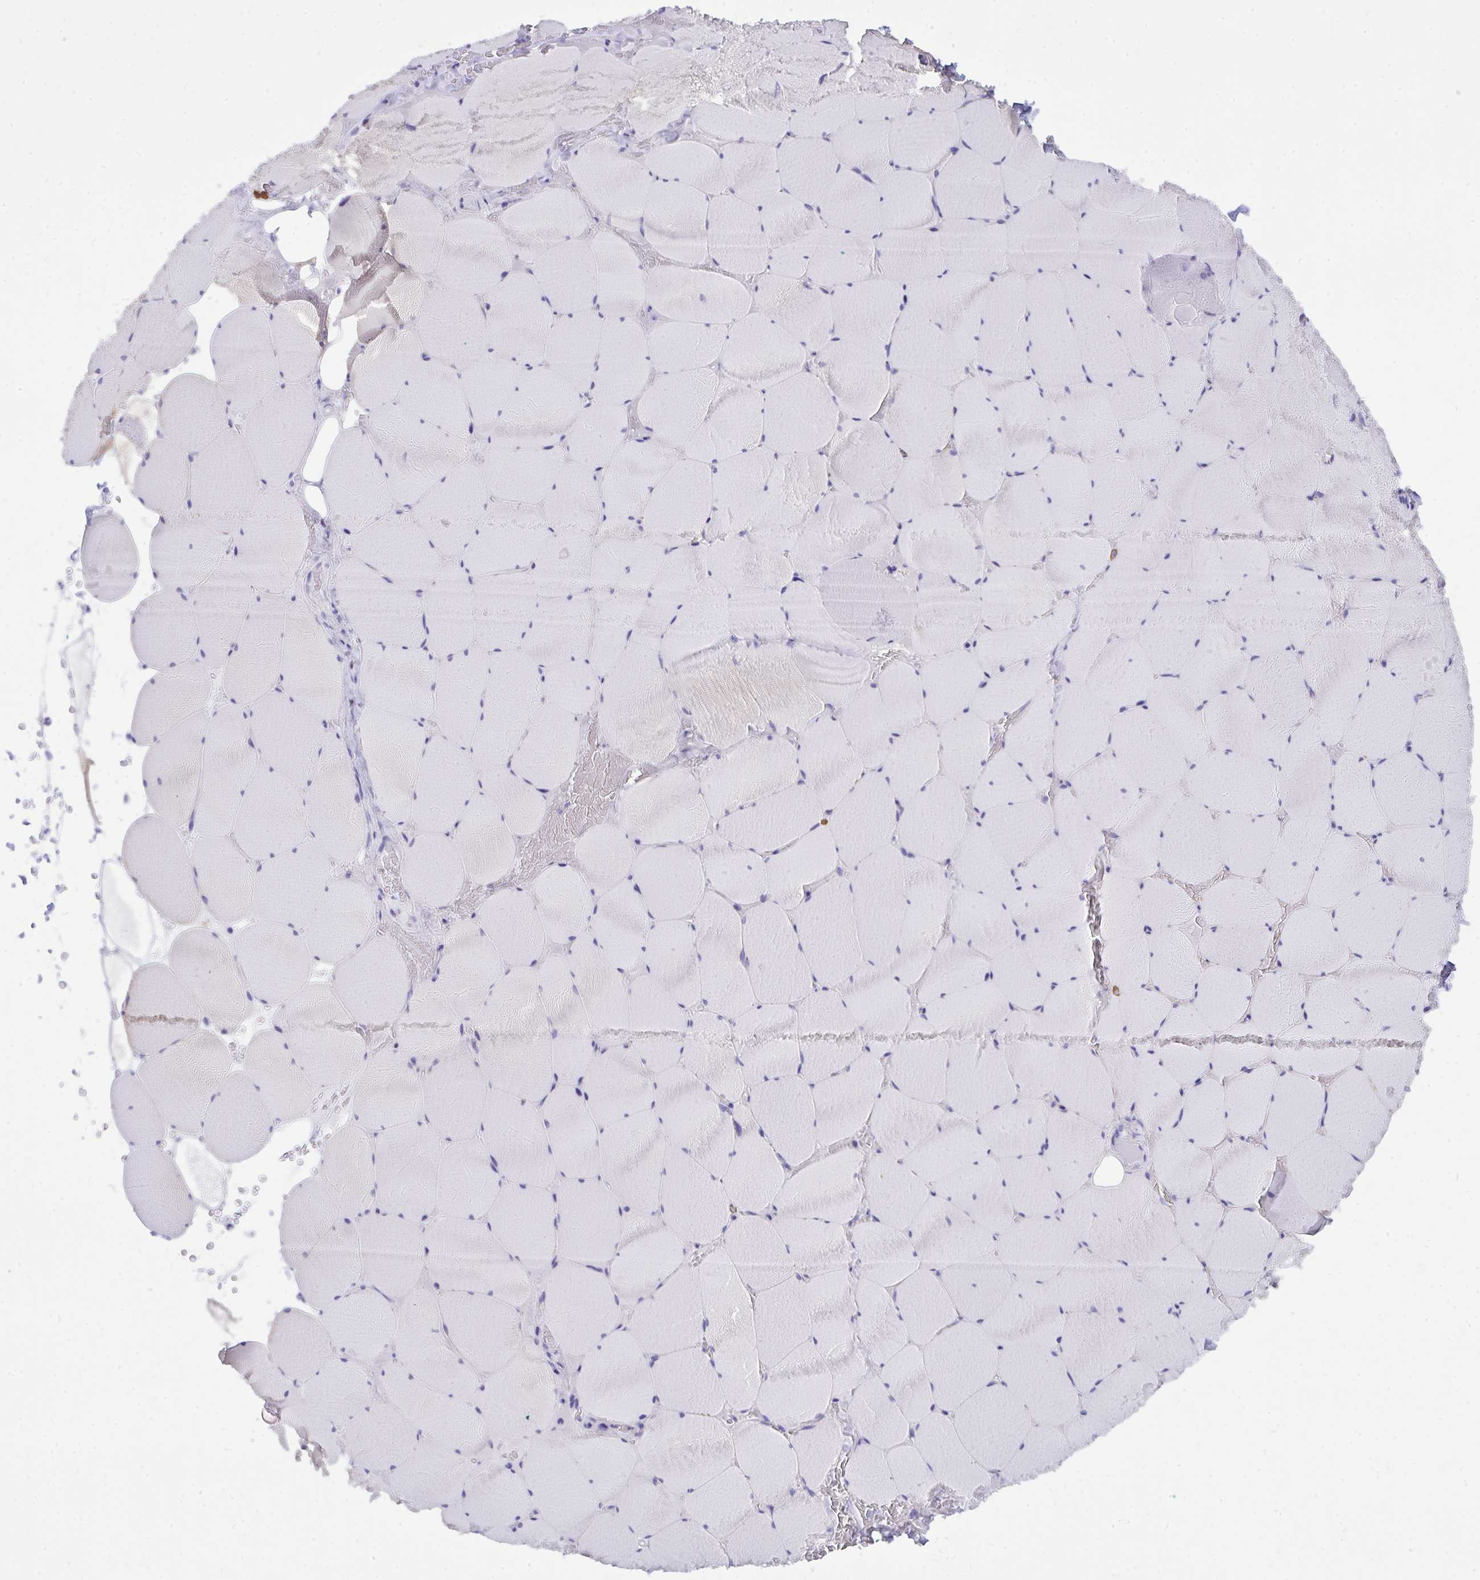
{"staining": {"intensity": "negative", "quantity": "none", "location": "none"}, "tissue": "skeletal muscle", "cell_type": "Myocytes", "image_type": "normal", "snomed": [{"axis": "morphology", "description": "Normal tissue, NOS"}, {"axis": "topography", "description": "Skeletal muscle"}, {"axis": "topography", "description": "Head-Neck"}], "caption": "Immunohistochemical staining of unremarkable skeletal muscle shows no significant staining in myocytes.", "gene": "PSD", "patient": {"sex": "male", "age": 66}}